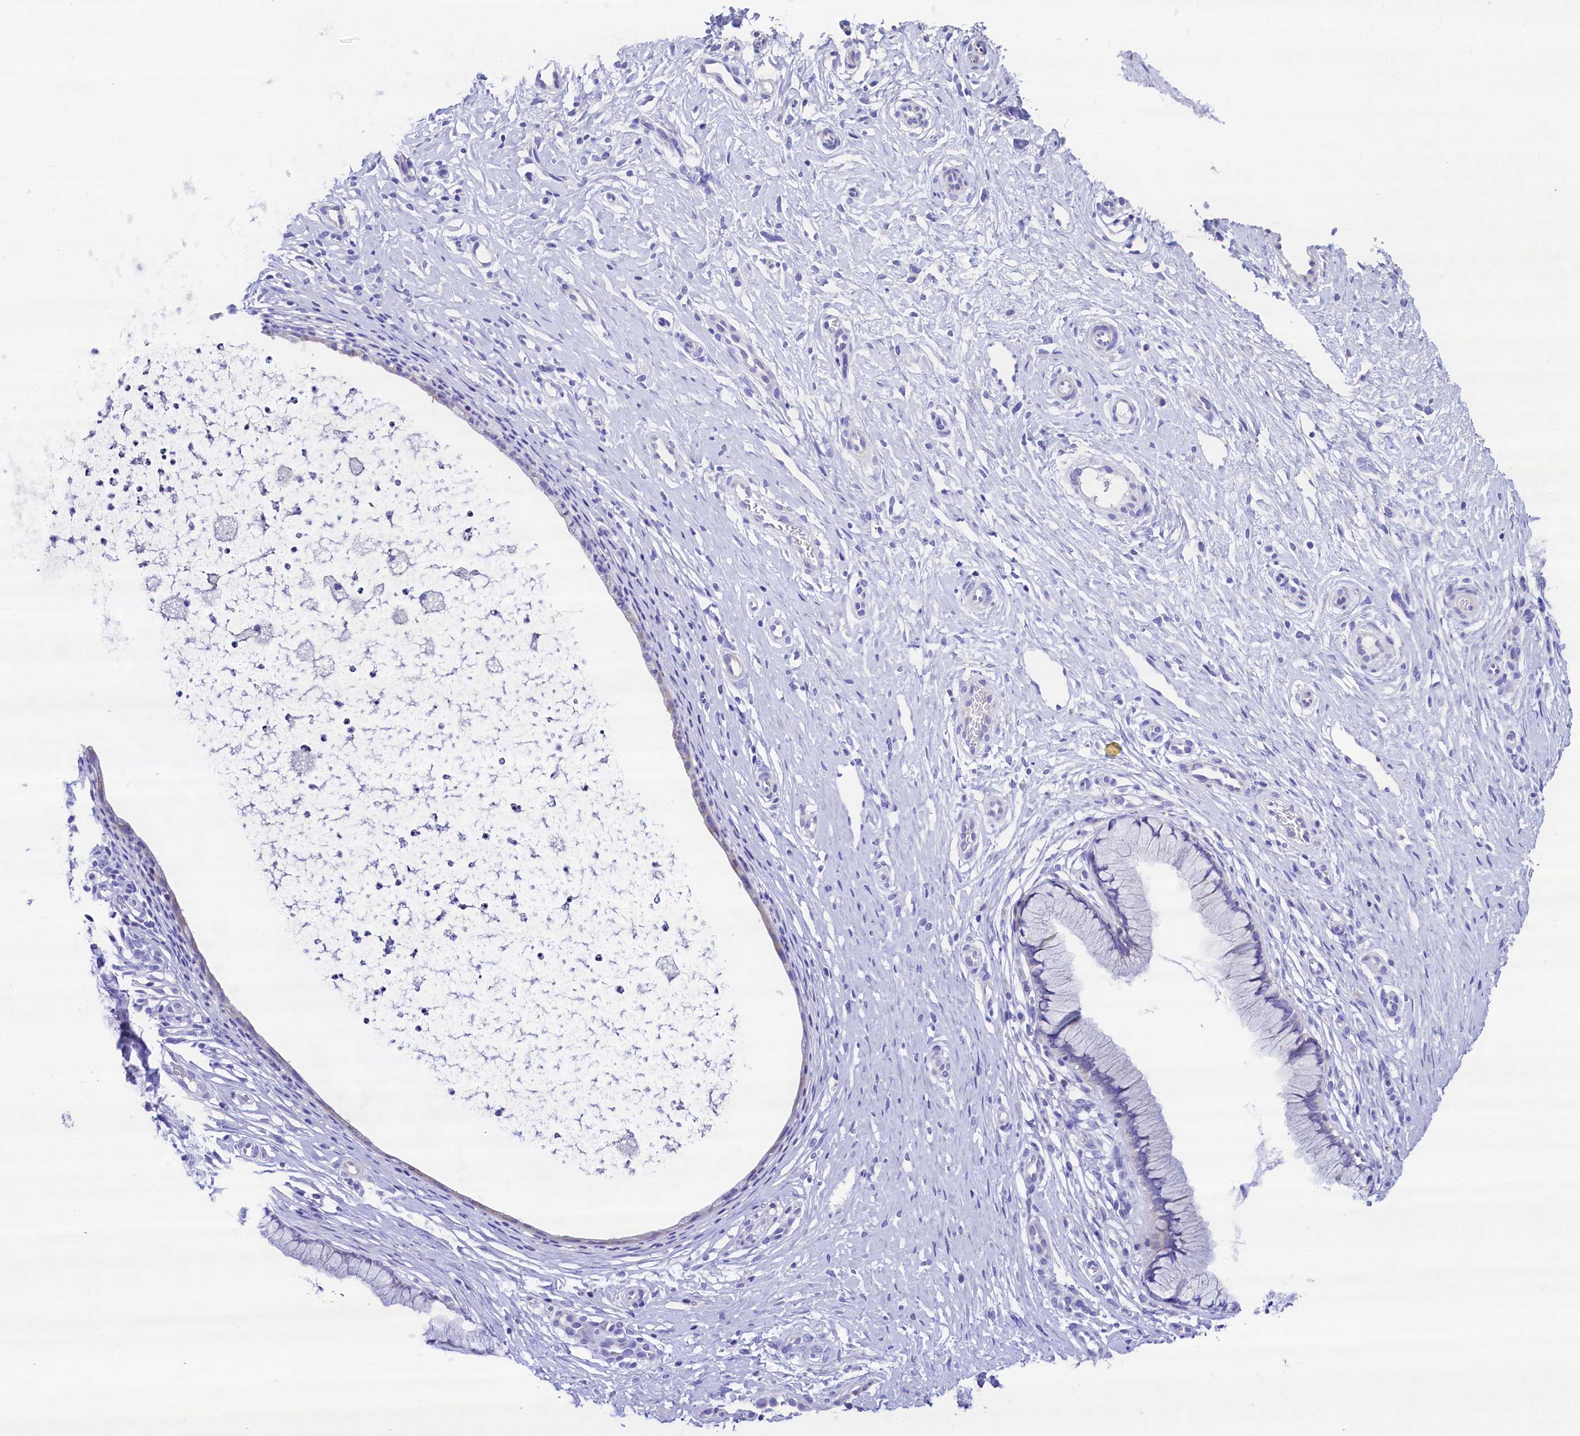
{"staining": {"intensity": "negative", "quantity": "none", "location": "none"}, "tissue": "cervix", "cell_type": "Glandular cells", "image_type": "normal", "snomed": [{"axis": "morphology", "description": "Normal tissue, NOS"}, {"axis": "topography", "description": "Cervix"}], "caption": "Immunohistochemical staining of benign human cervix exhibits no significant staining in glandular cells. Nuclei are stained in blue.", "gene": "RBP3", "patient": {"sex": "female", "age": 36}}